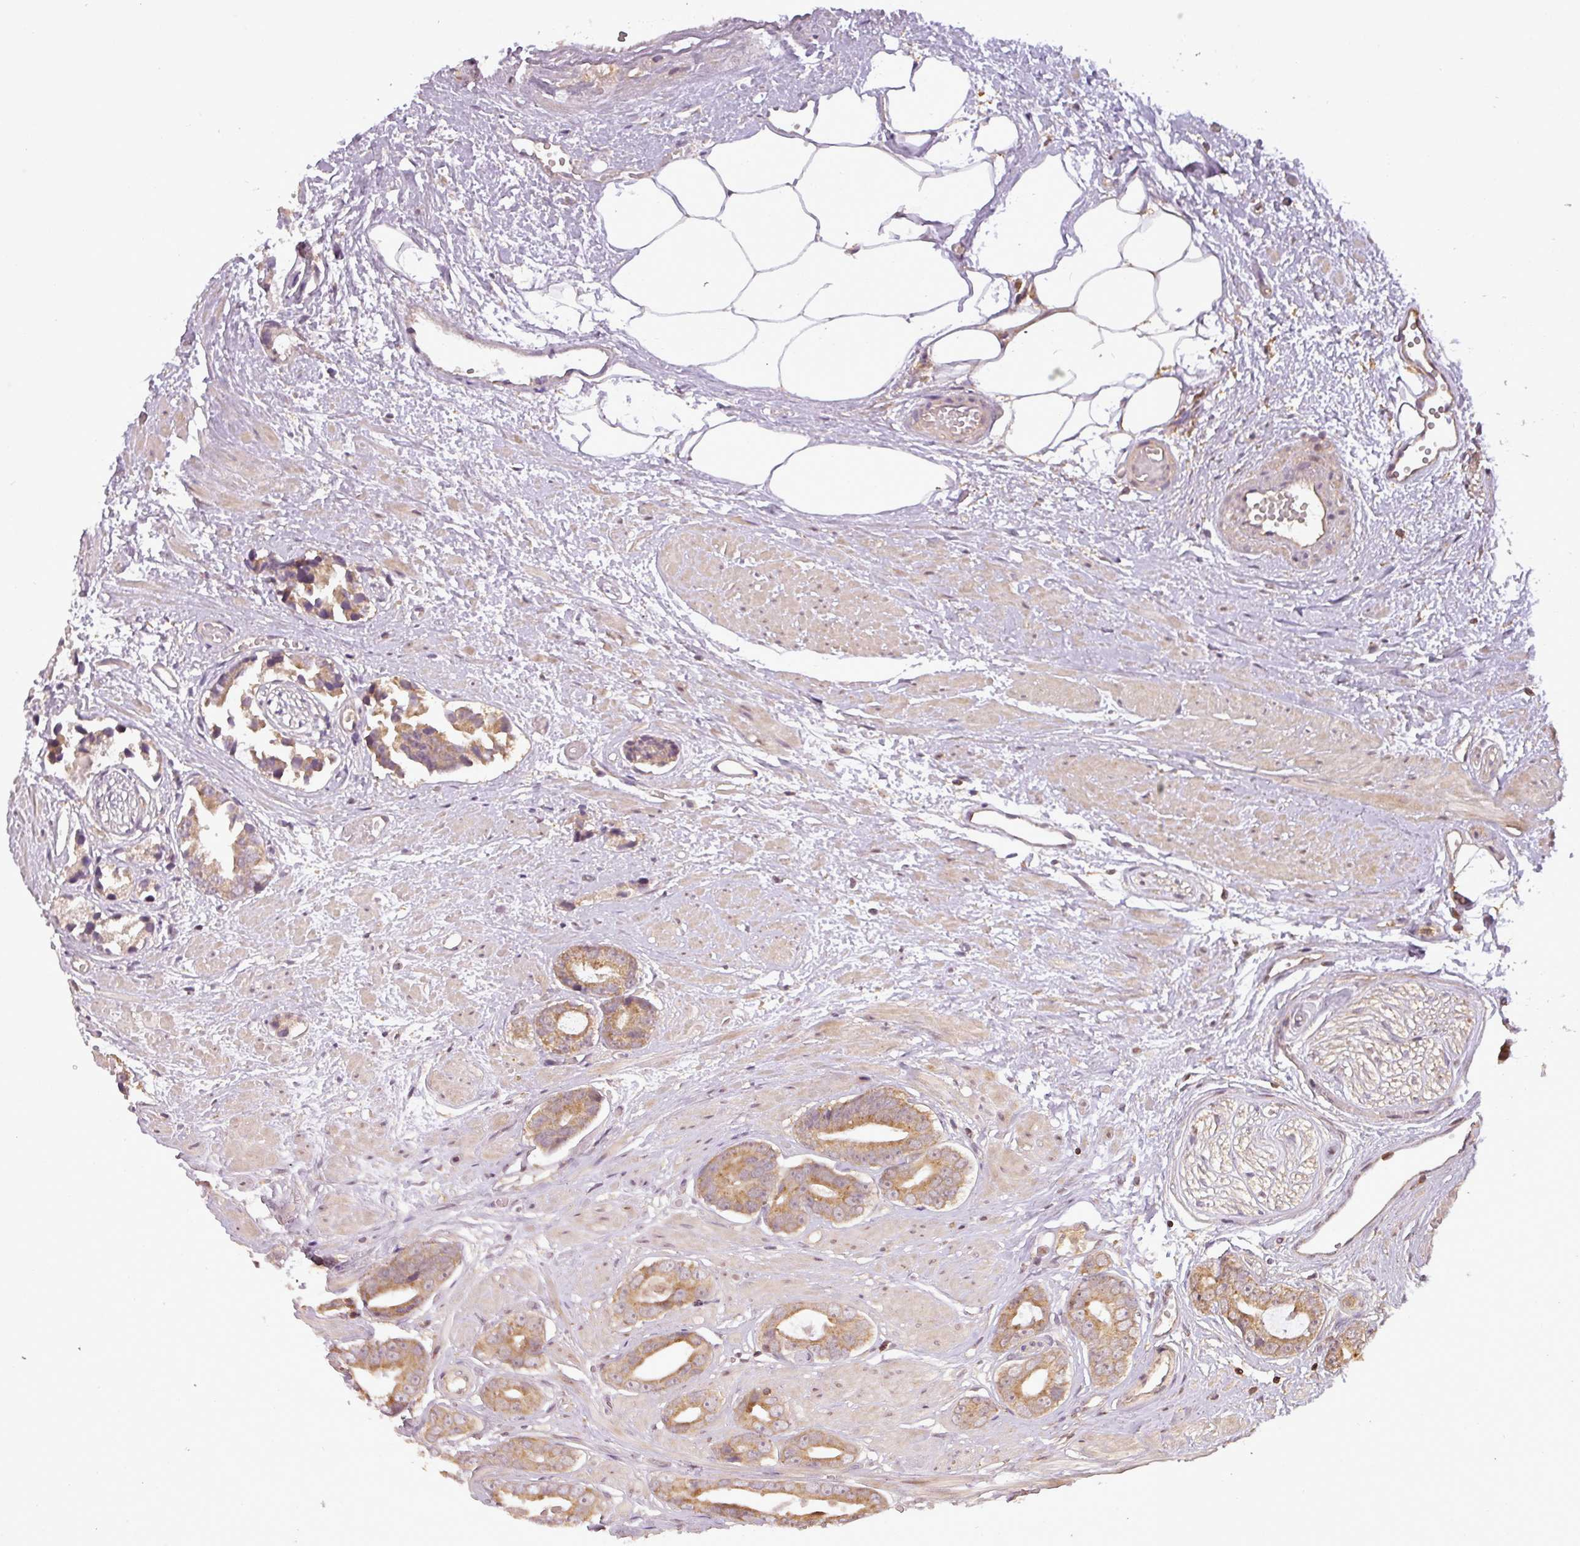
{"staining": {"intensity": "moderate", "quantity": ">75%", "location": "cytoplasmic/membranous"}, "tissue": "prostate cancer", "cell_type": "Tumor cells", "image_type": "cancer", "snomed": [{"axis": "morphology", "description": "Adenocarcinoma, Low grade"}, {"axis": "topography", "description": "Prostate"}], "caption": "Tumor cells display medium levels of moderate cytoplasmic/membranous positivity in approximately >75% of cells in human prostate cancer (adenocarcinoma (low-grade)).", "gene": "FAIM", "patient": {"sex": "male", "age": 64}}